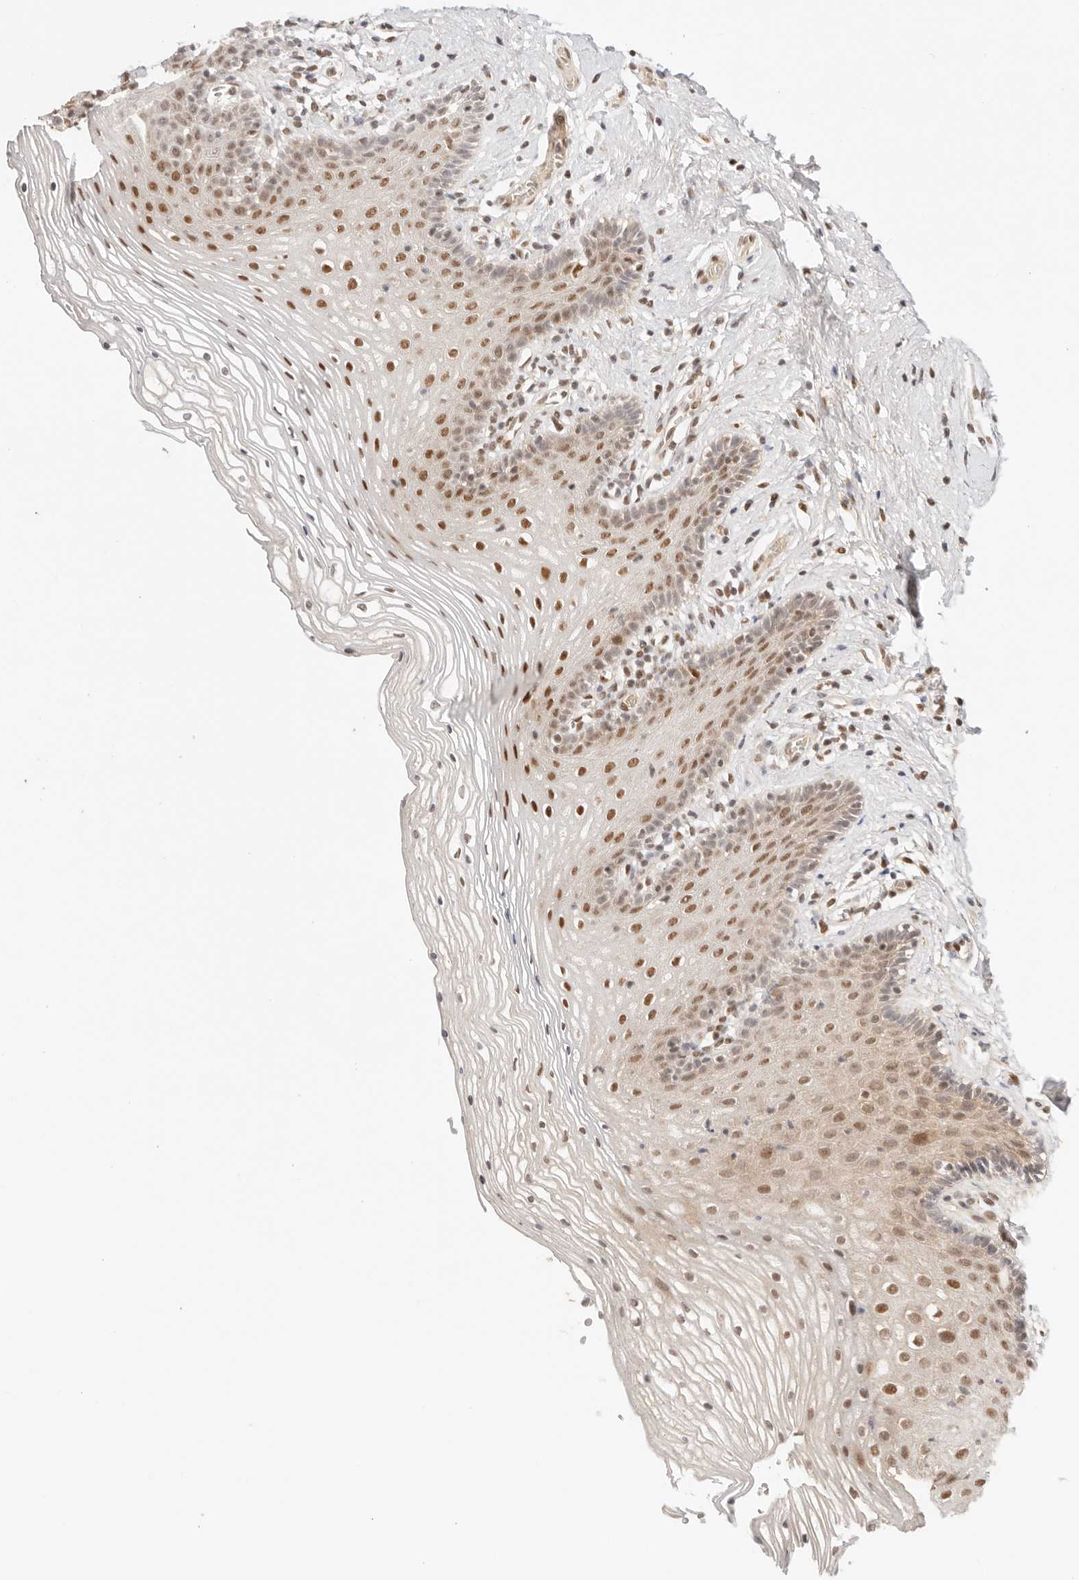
{"staining": {"intensity": "moderate", "quantity": "25%-75%", "location": "nuclear"}, "tissue": "vagina", "cell_type": "Squamous epithelial cells", "image_type": "normal", "snomed": [{"axis": "morphology", "description": "Normal tissue, NOS"}, {"axis": "topography", "description": "Vagina"}], "caption": "Unremarkable vagina shows moderate nuclear positivity in approximately 25%-75% of squamous epithelial cells (DAB IHC with brightfield microscopy, high magnification)..", "gene": "GTF2E2", "patient": {"sex": "female", "age": 32}}